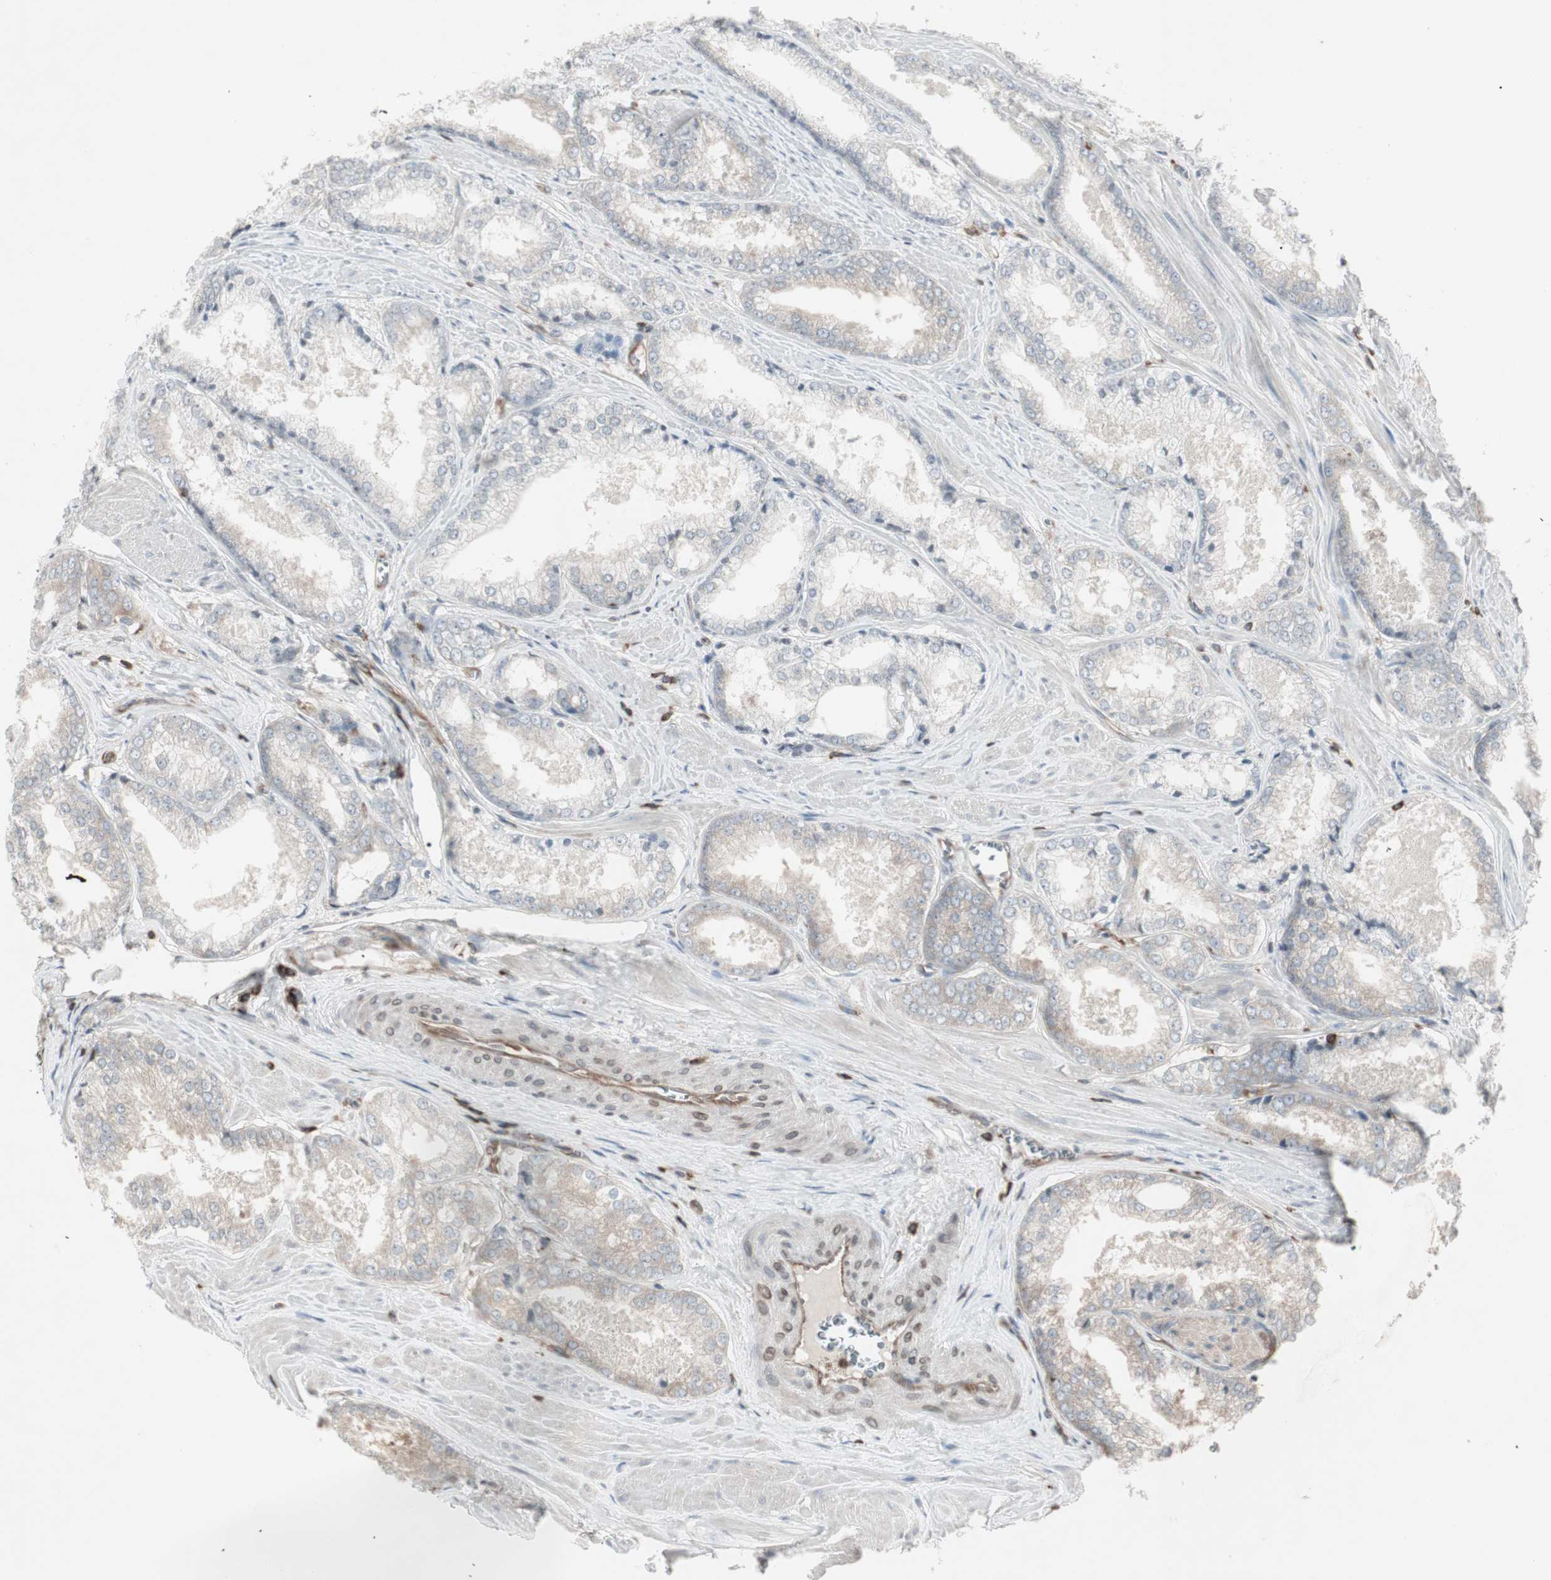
{"staining": {"intensity": "negative", "quantity": "none", "location": "none"}, "tissue": "prostate cancer", "cell_type": "Tumor cells", "image_type": "cancer", "snomed": [{"axis": "morphology", "description": "Adenocarcinoma, Low grade"}, {"axis": "topography", "description": "Prostate"}], "caption": "Tumor cells are negative for brown protein staining in prostate cancer.", "gene": "ARHGEF1", "patient": {"sex": "male", "age": 64}}